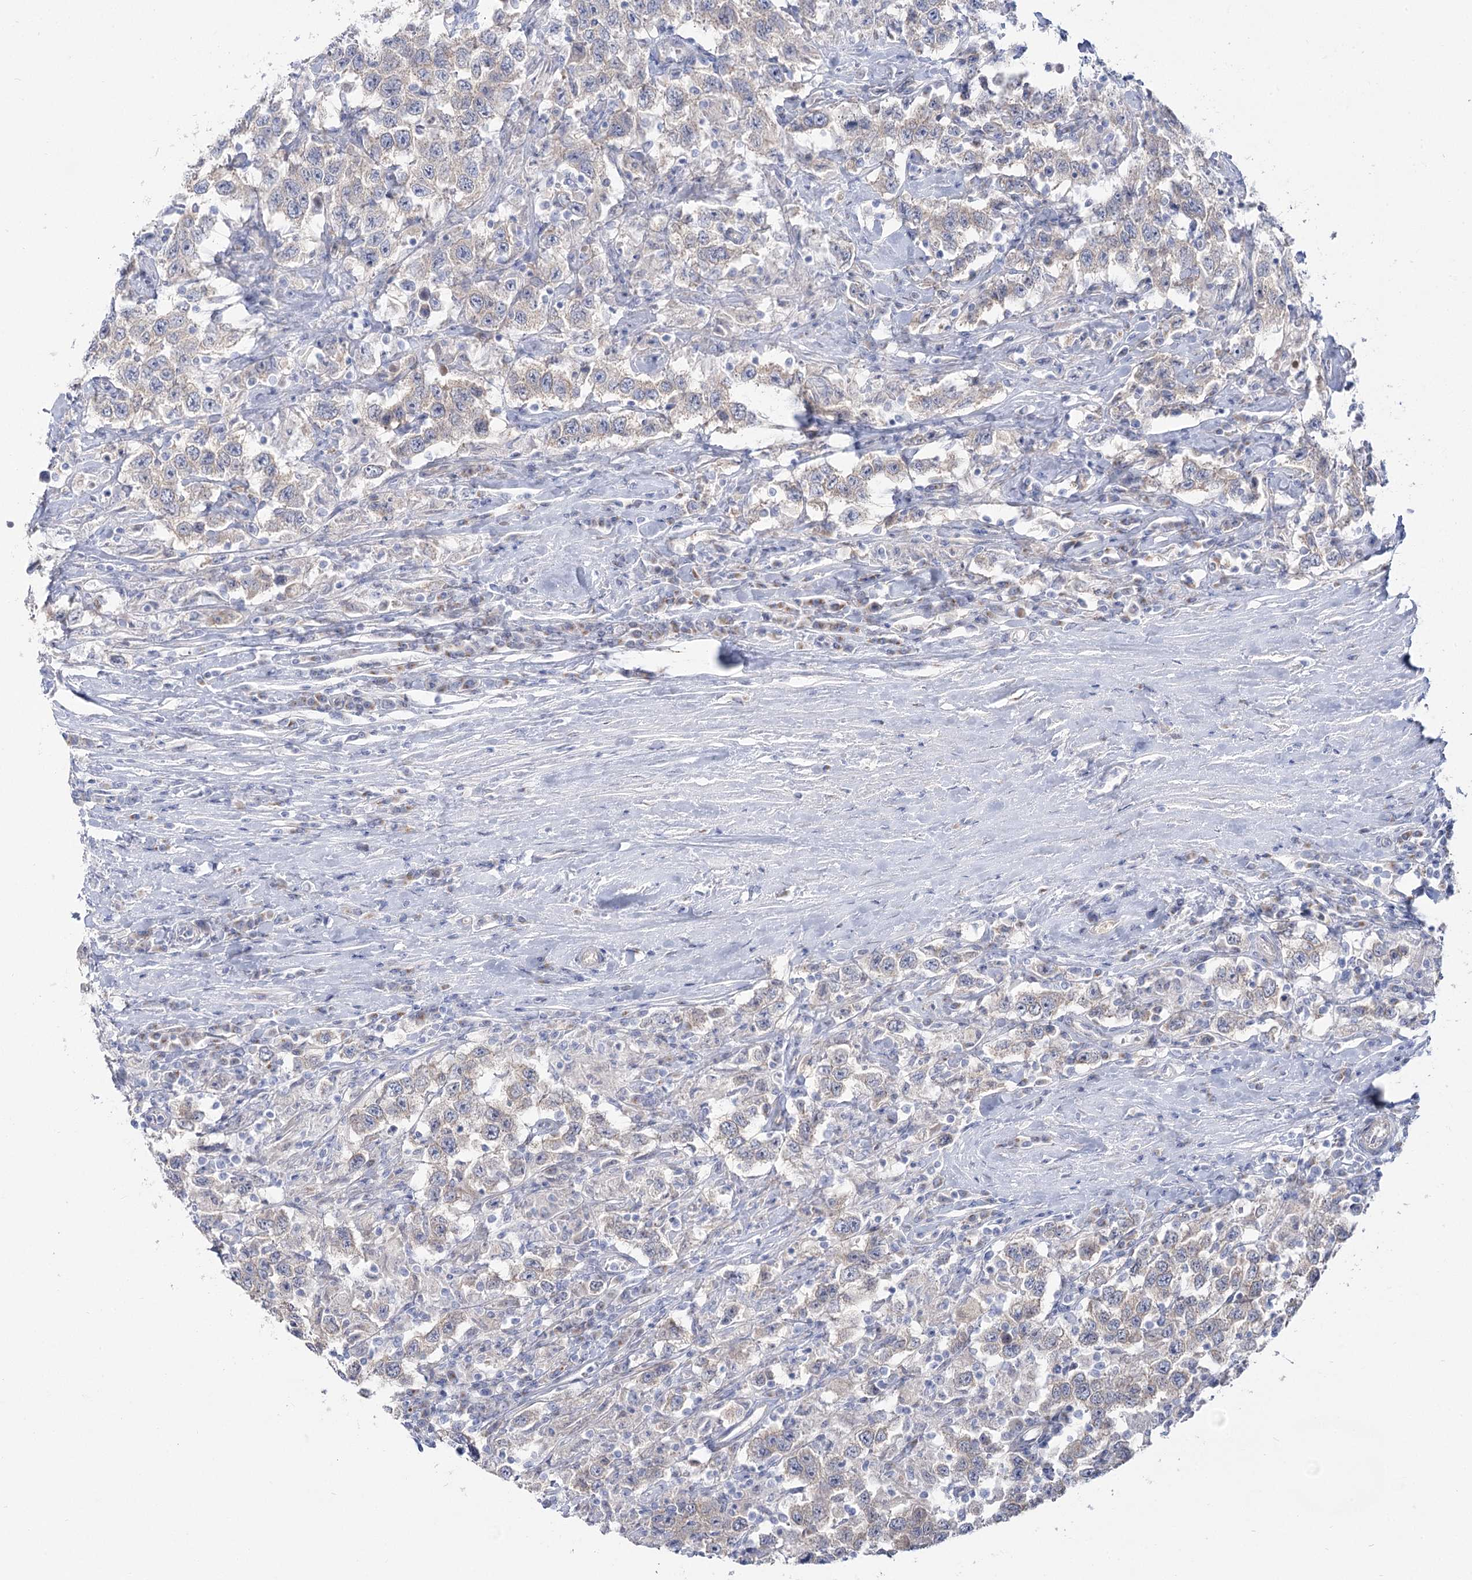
{"staining": {"intensity": "negative", "quantity": "none", "location": "none"}, "tissue": "testis cancer", "cell_type": "Tumor cells", "image_type": "cancer", "snomed": [{"axis": "morphology", "description": "Seminoma, NOS"}, {"axis": "topography", "description": "Testis"}], "caption": "This is an IHC histopathology image of seminoma (testis). There is no staining in tumor cells.", "gene": "SUOX", "patient": {"sex": "male", "age": 41}}